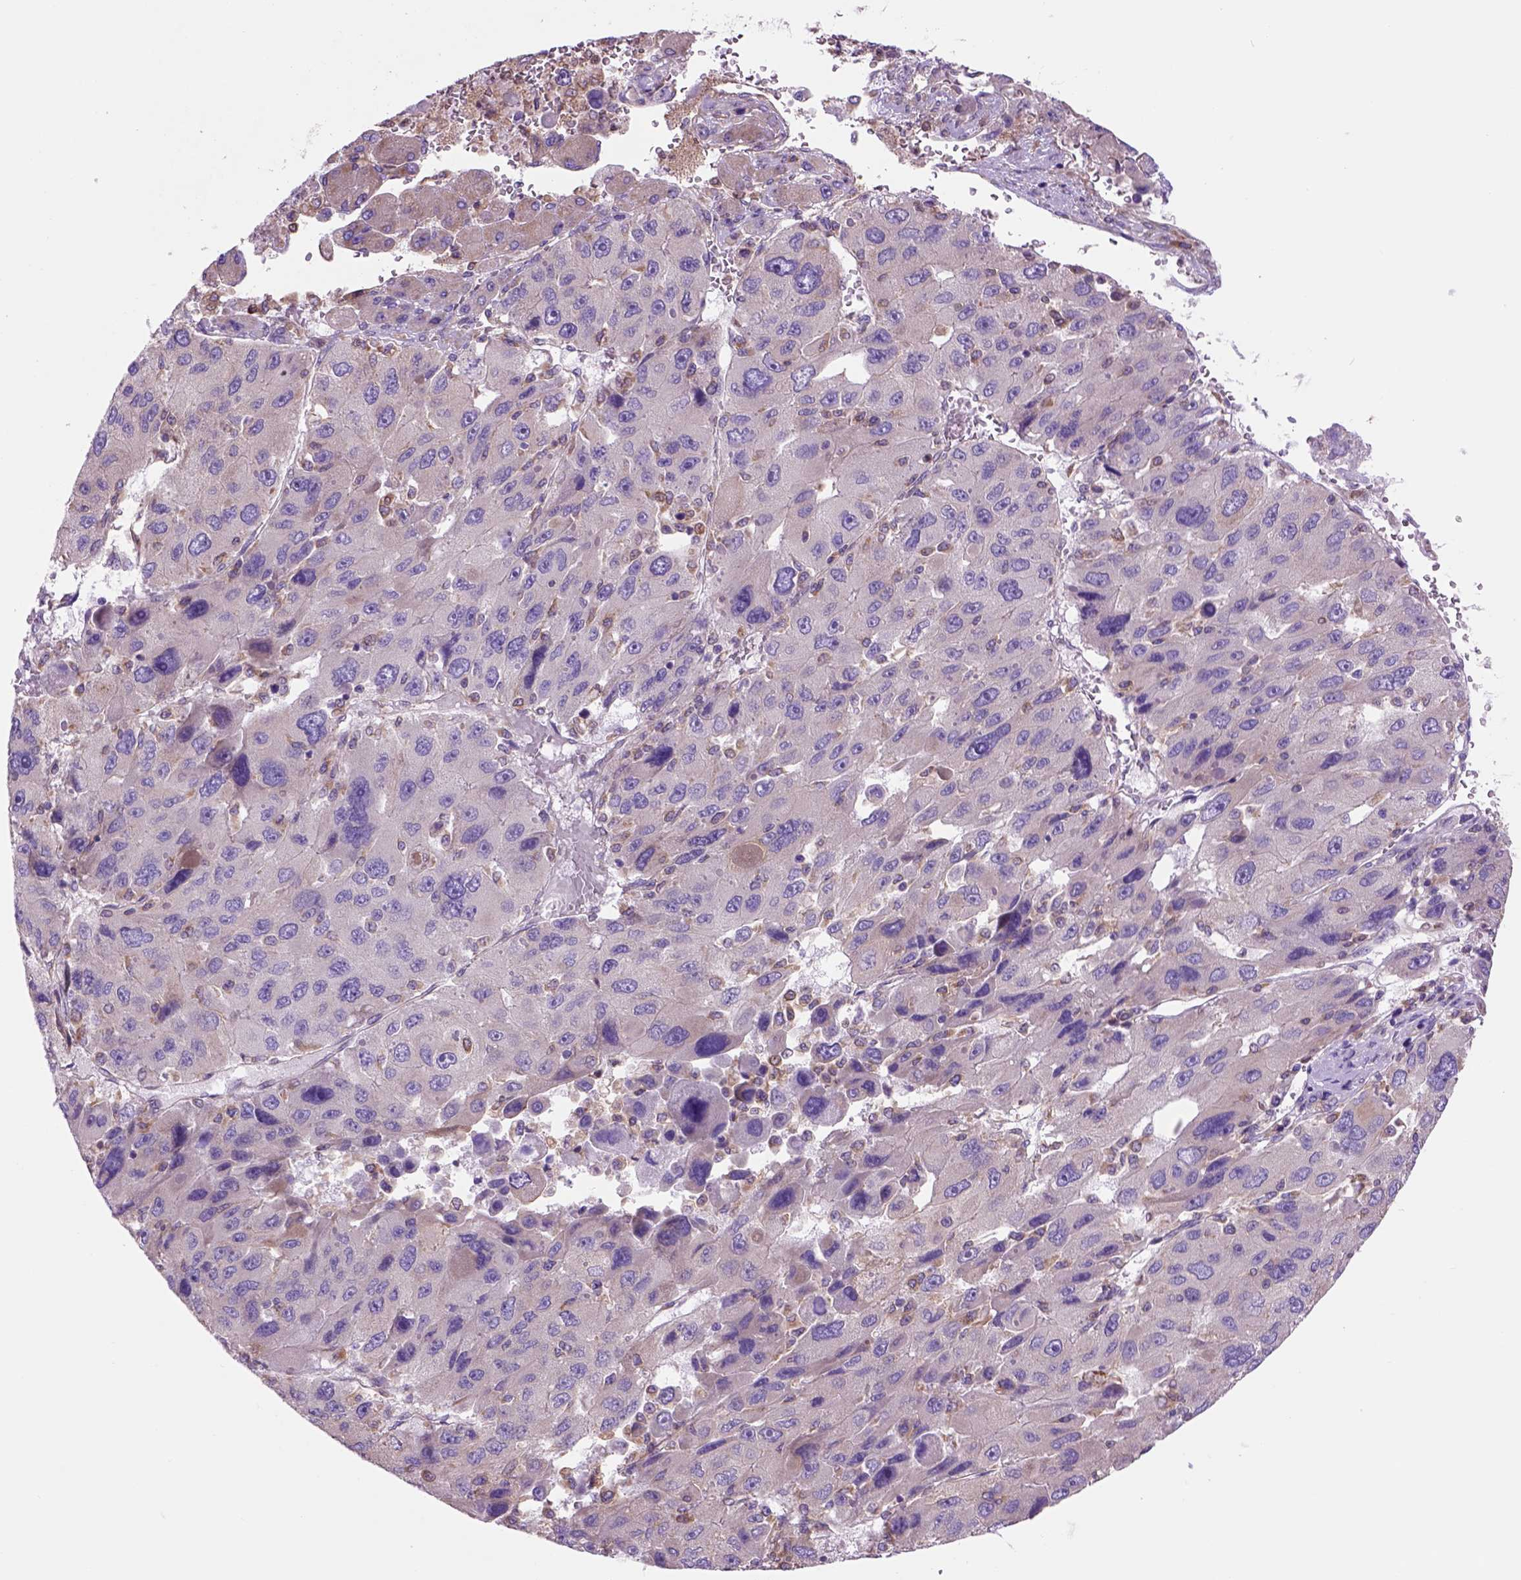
{"staining": {"intensity": "negative", "quantity": "none", "location": "none"}, "tissue": "liver cancer", "cell_type": "Tumor cells", "image_type": "cancer", "snomed": [{"axis": "morphology", "description": "Carcinoma, Hepatocellular, NOS"}, {"axis": "topography", "description": "Liver"}], "caption": "Tumor cells are negative for brown protein staining in liver cancer.", "gene": "PIAS3", "patient": {"sex": "female", "age": 41}}